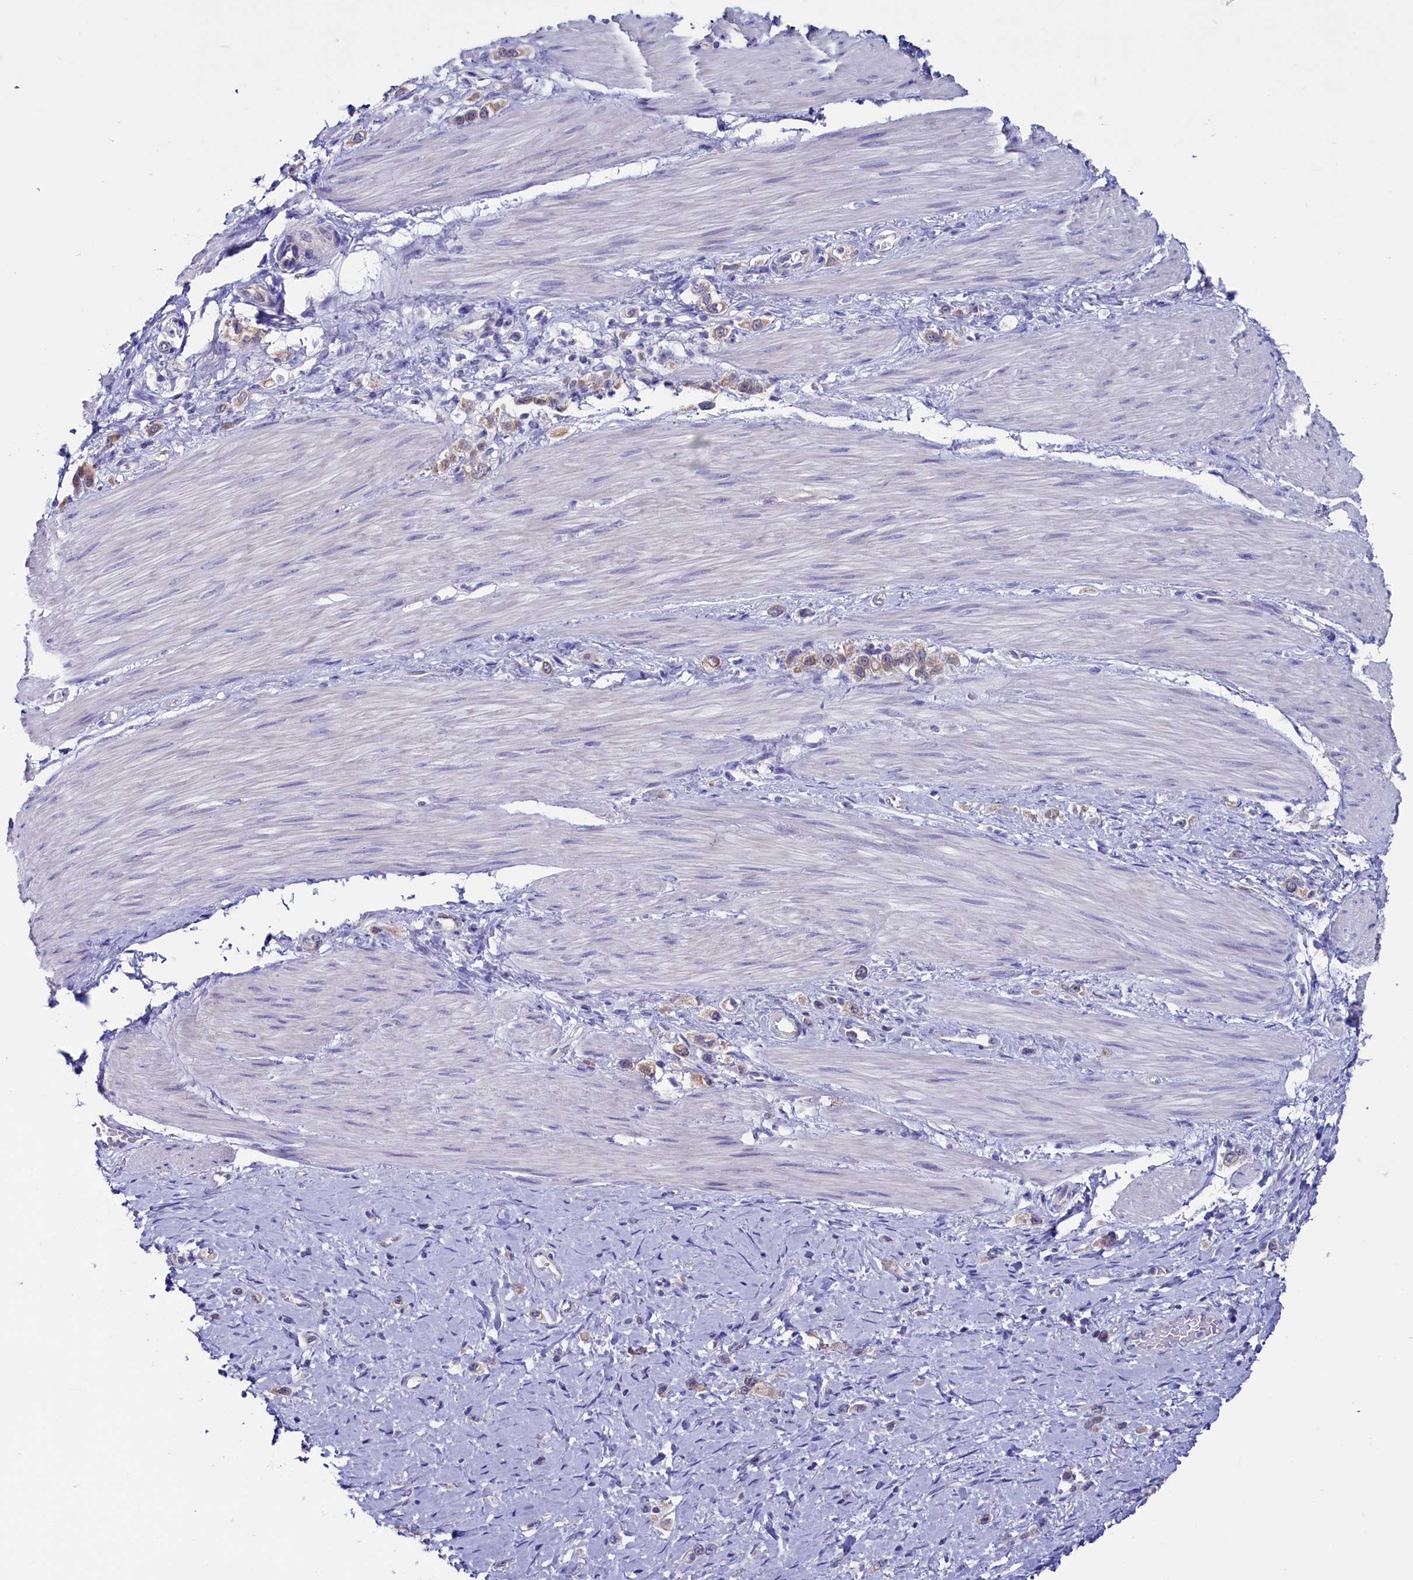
{"staining": {"intensity": "weak", "quantity": ">75%", "location": "cytoplasmic/membranous"}, "tissue": "stomach cancer", "cell_type": "Tumor cells", "image_type": "cancer", "snomed": [{"axis": "morphology", "description": "Adenocarcinoma, NOS"}, {"axis": "topography", "description": "Stomach"}], "caption": "This is a photomicrograph of immunohistochemistry (IHC) staining of stomach cancer, which shows weak staining in the cytoplasmic/membranous of tumor cells.", "gene": "CIAPIN1", "patient": {"sex": "female", "age": 65}}